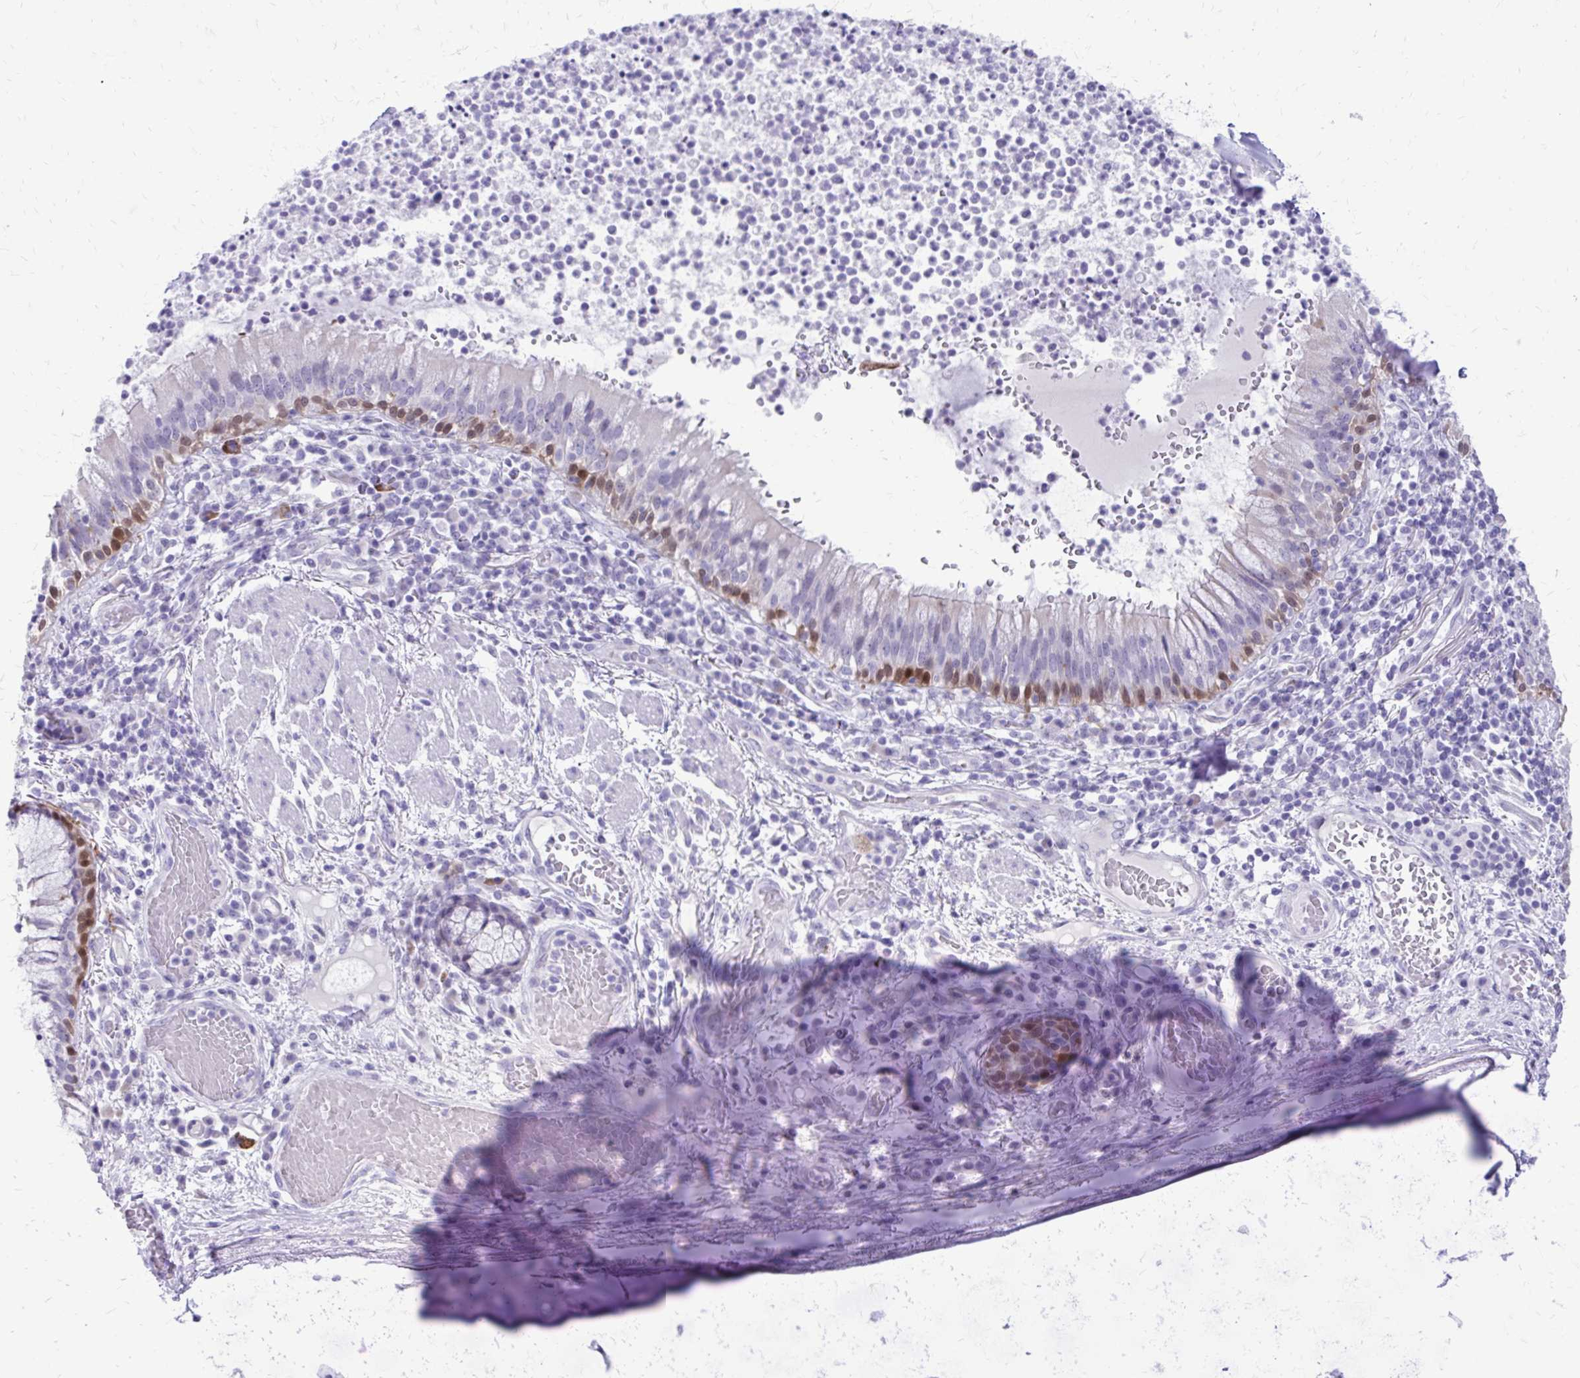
{"staining": {"intensity": "moderate", "quantity": "25%-75%", "location": "cytoplasmic/membranous,nuclear"}, "tissue": "bronchus", "cell_type": "Respiratory epithelial cells", "image_type": "normal", "snomed": [{"axis": "morphology", "description": "Normal tissue, NOS"}, {"axis": "topography", "description": "Lymph node"}, {"axis": "topography", "description": "Bronchus"}], "caption": "Protein expression analysis of benign human bronchus reveals moderate cytoplasmic/membranous,nuclear expression in about 25%-75% of respiratory epithelial cells. Nuclei are stained in blue.", "gene": "LCN15", "patient": {"sex": "male", "age": 56}}